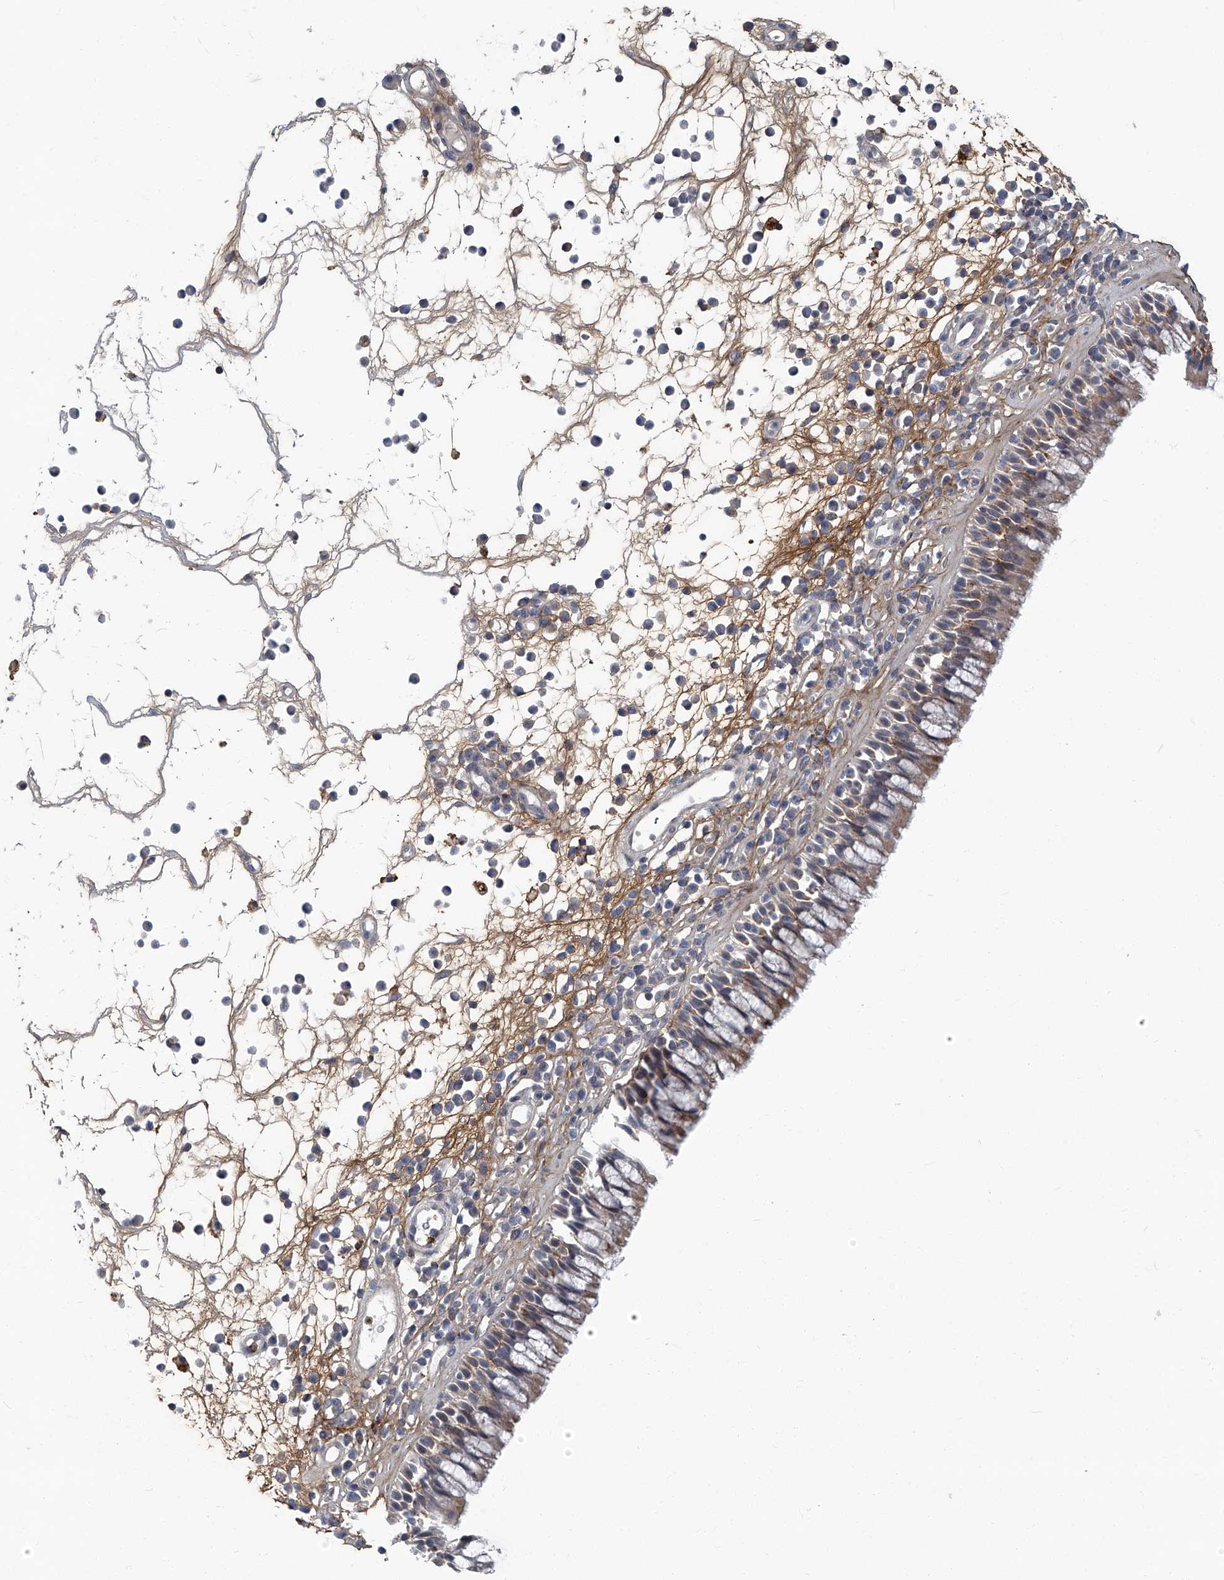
{"staining": {"intensity": "weak", "quantity": "25%-75%", "location": "cytoplasmic/membranous"}, "tissue": "nasopharynx", "cell_type": "Respiratory epithelial cells", "image_type": "normal", "snomed": [{"axis": "morphology", "description": "Normal tissue, NOS"}, {"axis": "morphology", "description": "Inflammation, NOS"}, {"axis": "morphology", "description": "Malignant melanoma, Metastatic site"}, {"axis": "topography", "description": "Nasopharynx"}], "caption": "About 25%-75% of respiratory epithelial cells in unremarkable nasopharynx exhibit weak cytoplasmic/membranous protein positivity as visualized by brown immunohistochemical staining.", "gene": "AKNAD1", "patient": {"sex": "male", "age": 70}}